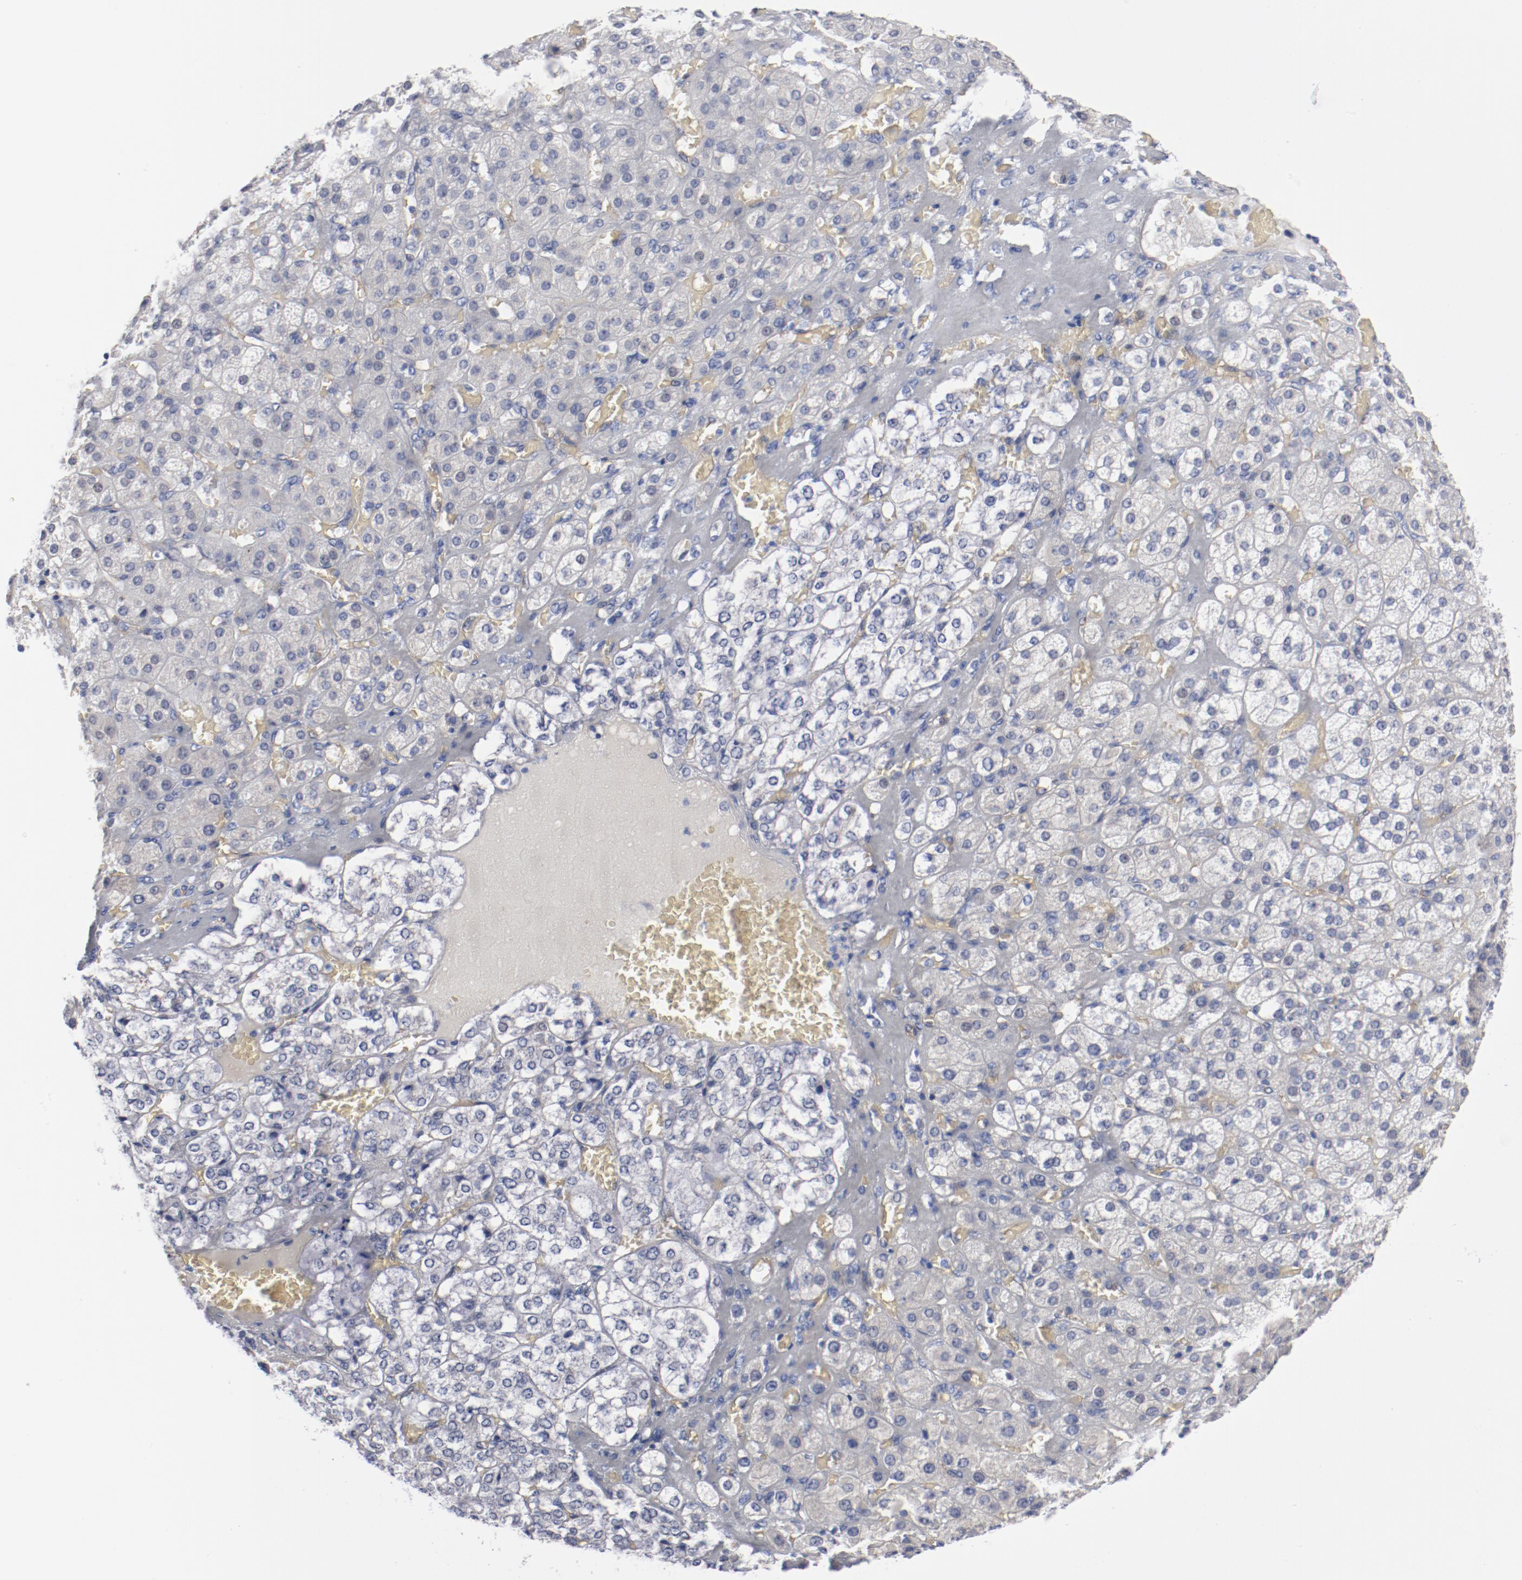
{"staining": {"intensity": "negative", "quantity": "none", "location": "none"}, "tissue": "adrenal gland", "cell_type": "Glandular cells", "image_type": "normal", "snomed": [{"axis": "morphology", "description": "Normal tissue, NOS"}, {"axis": "topography", "description": "Adrenal gland"}], "caption": "This is an immunohistochemistry micrograph of normal human adrenal gland. There is no staining in glandular cells.", "gene": "SHANK3", "patient": {"sex": "female", "age": 71}}